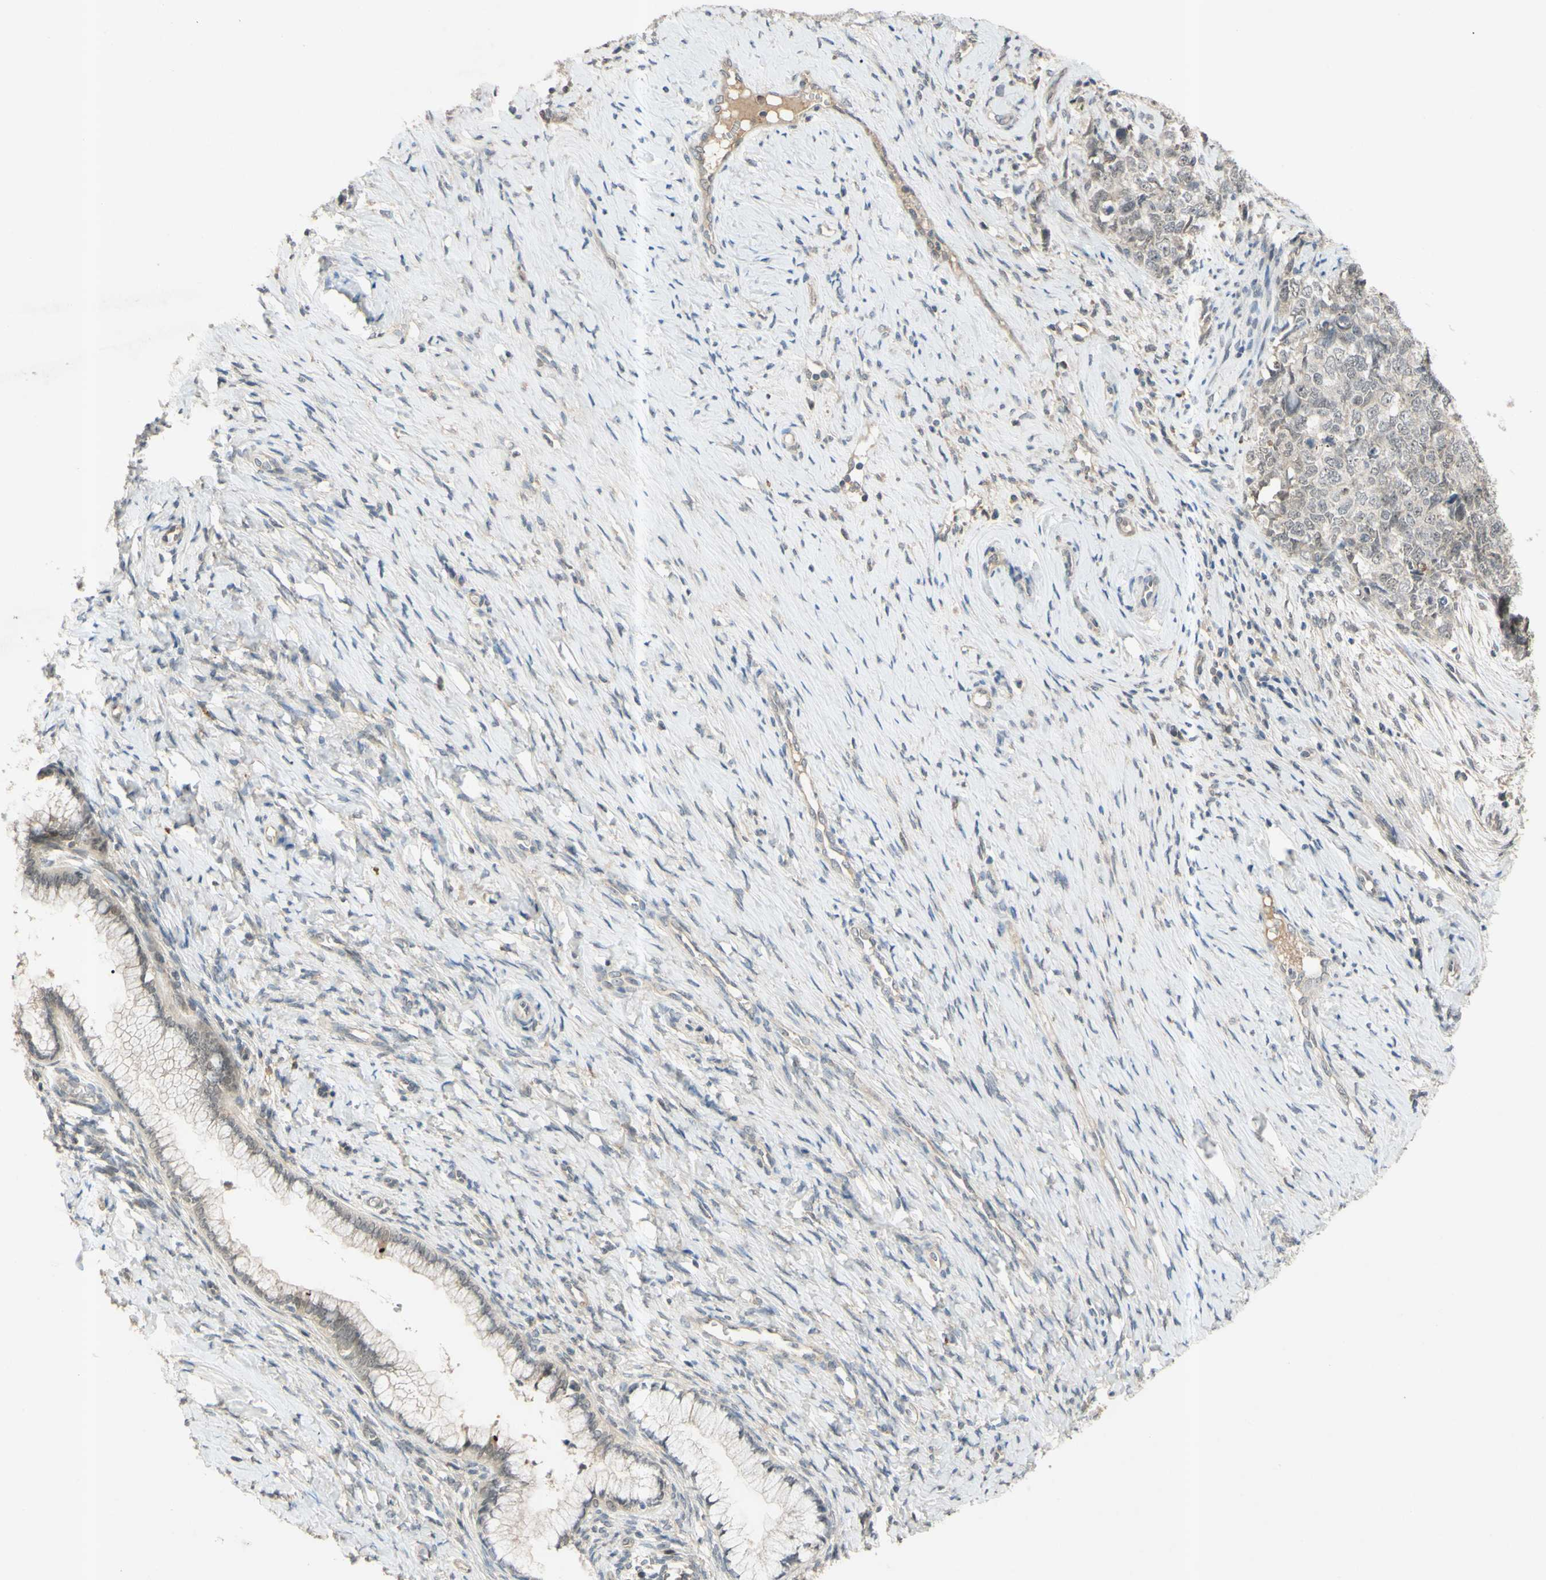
{"staining": {"intensity": "negative", "quantity": "none", "location": "none"}, "tissue": "cervical cancer", "cell_type": "Tumor cells", "image_type": "cancer", "snomed": [{"axis": "morphology", "description": "Squamous cell carcinoma, NOS"}, {"axis": "topography", "description": "Cervix"}], "caption": "A high-resolution histopathology image shows immunohistochemistry (IHC) staining of cervical cancer (squamous cell carcinoma), which shows no significant expression in tumor cells.", "gene": "ALK", "patient": {"sex": "female", "age": 63}}